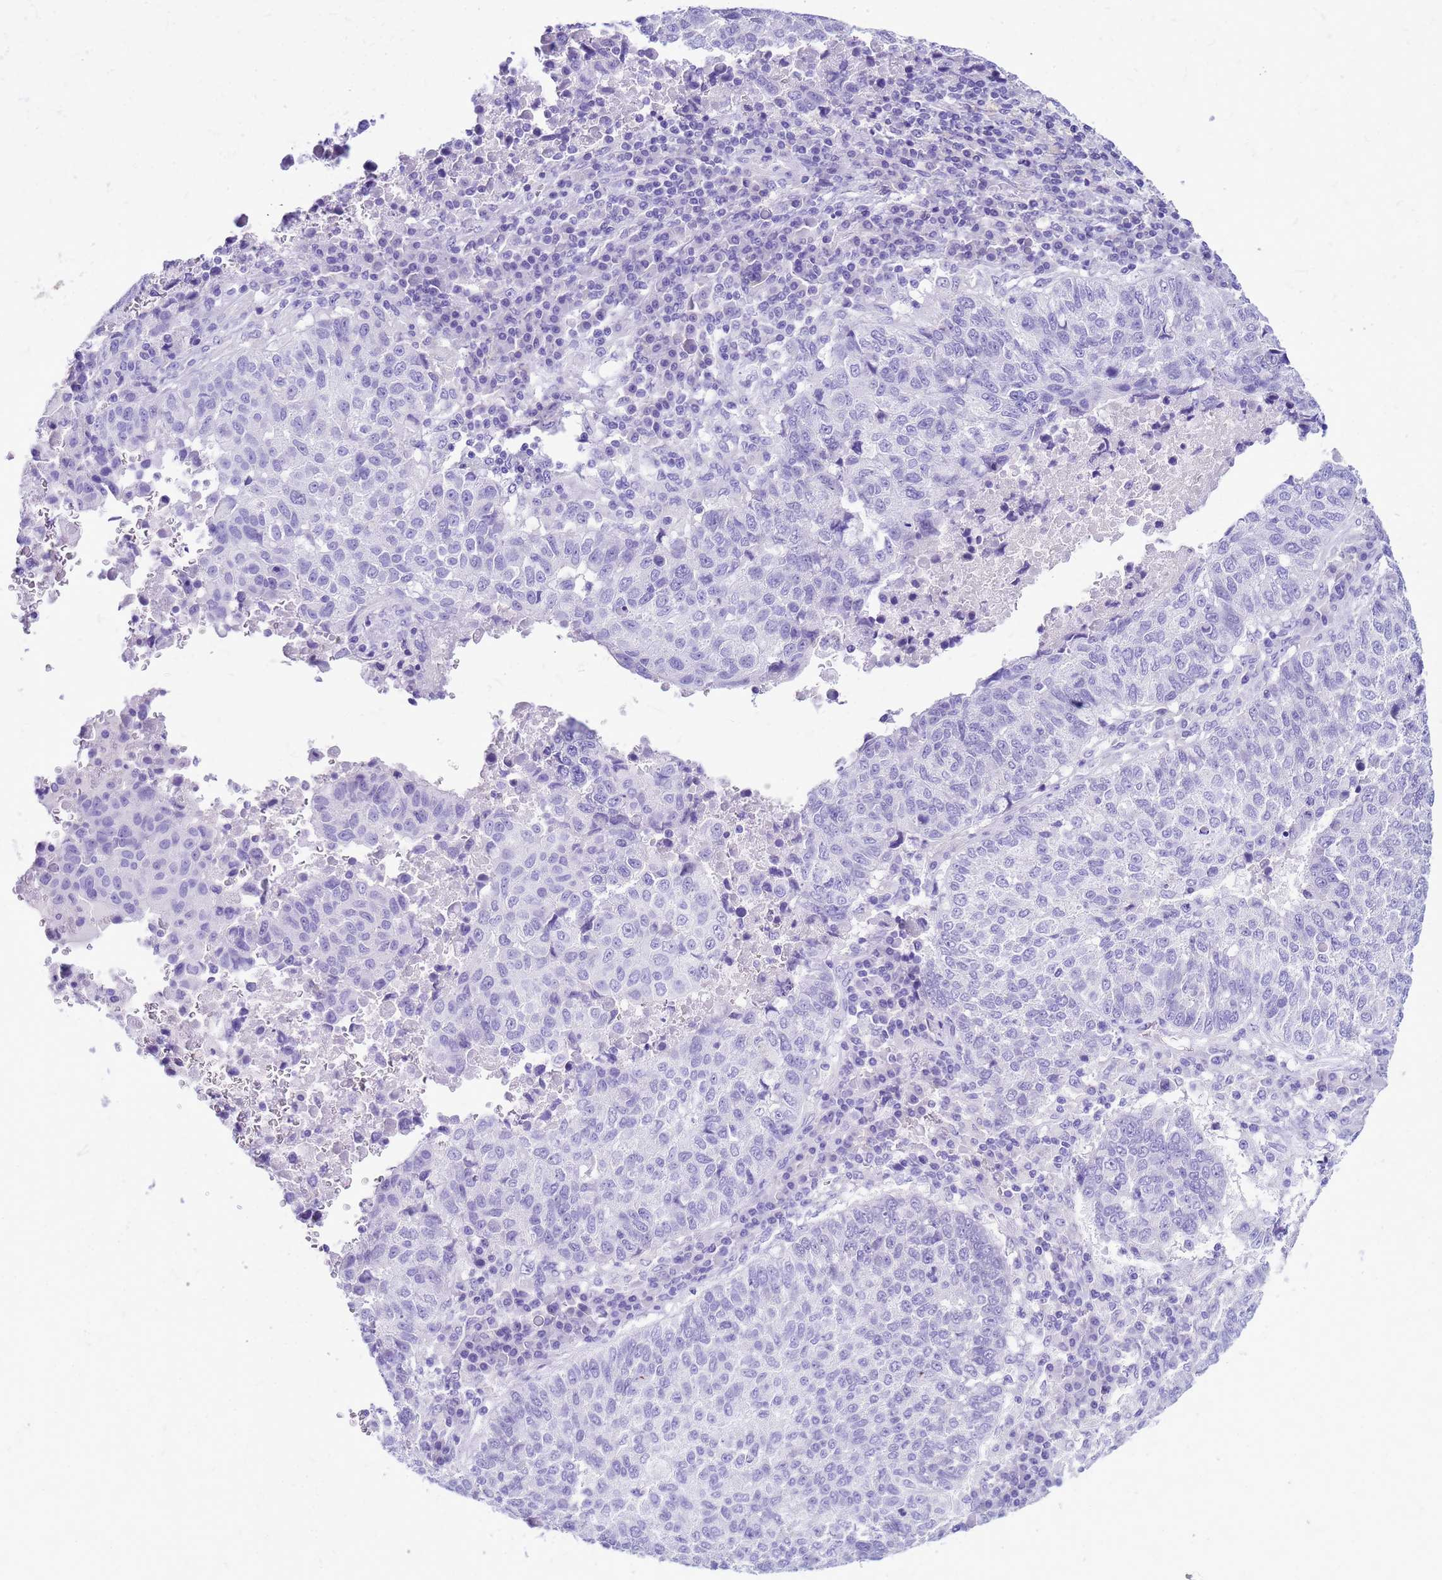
{"staining": {"intensity": "negative", "quantity": "none", "location": "none"}, "tissue": "lung cancer", "cell_type": "Tumor cells", "image_type": "cancer", "snomed": [{"axis": "morphology", "description": "Squamous cell carcinoma, NOS"}, {"axis": "topography", "description": "Lung"}], "caption": "Immunohistochemical staining of squamous cell carcinoma (lung) demonstrates no significant positivity in tumor cells. (Stains: DAB IHC with hematoxylin counter stain, Microscopy: brightfield microscopy at high magnification).", "gene": "CFAP100", "patient": {"sex": "male", "age": 73}}